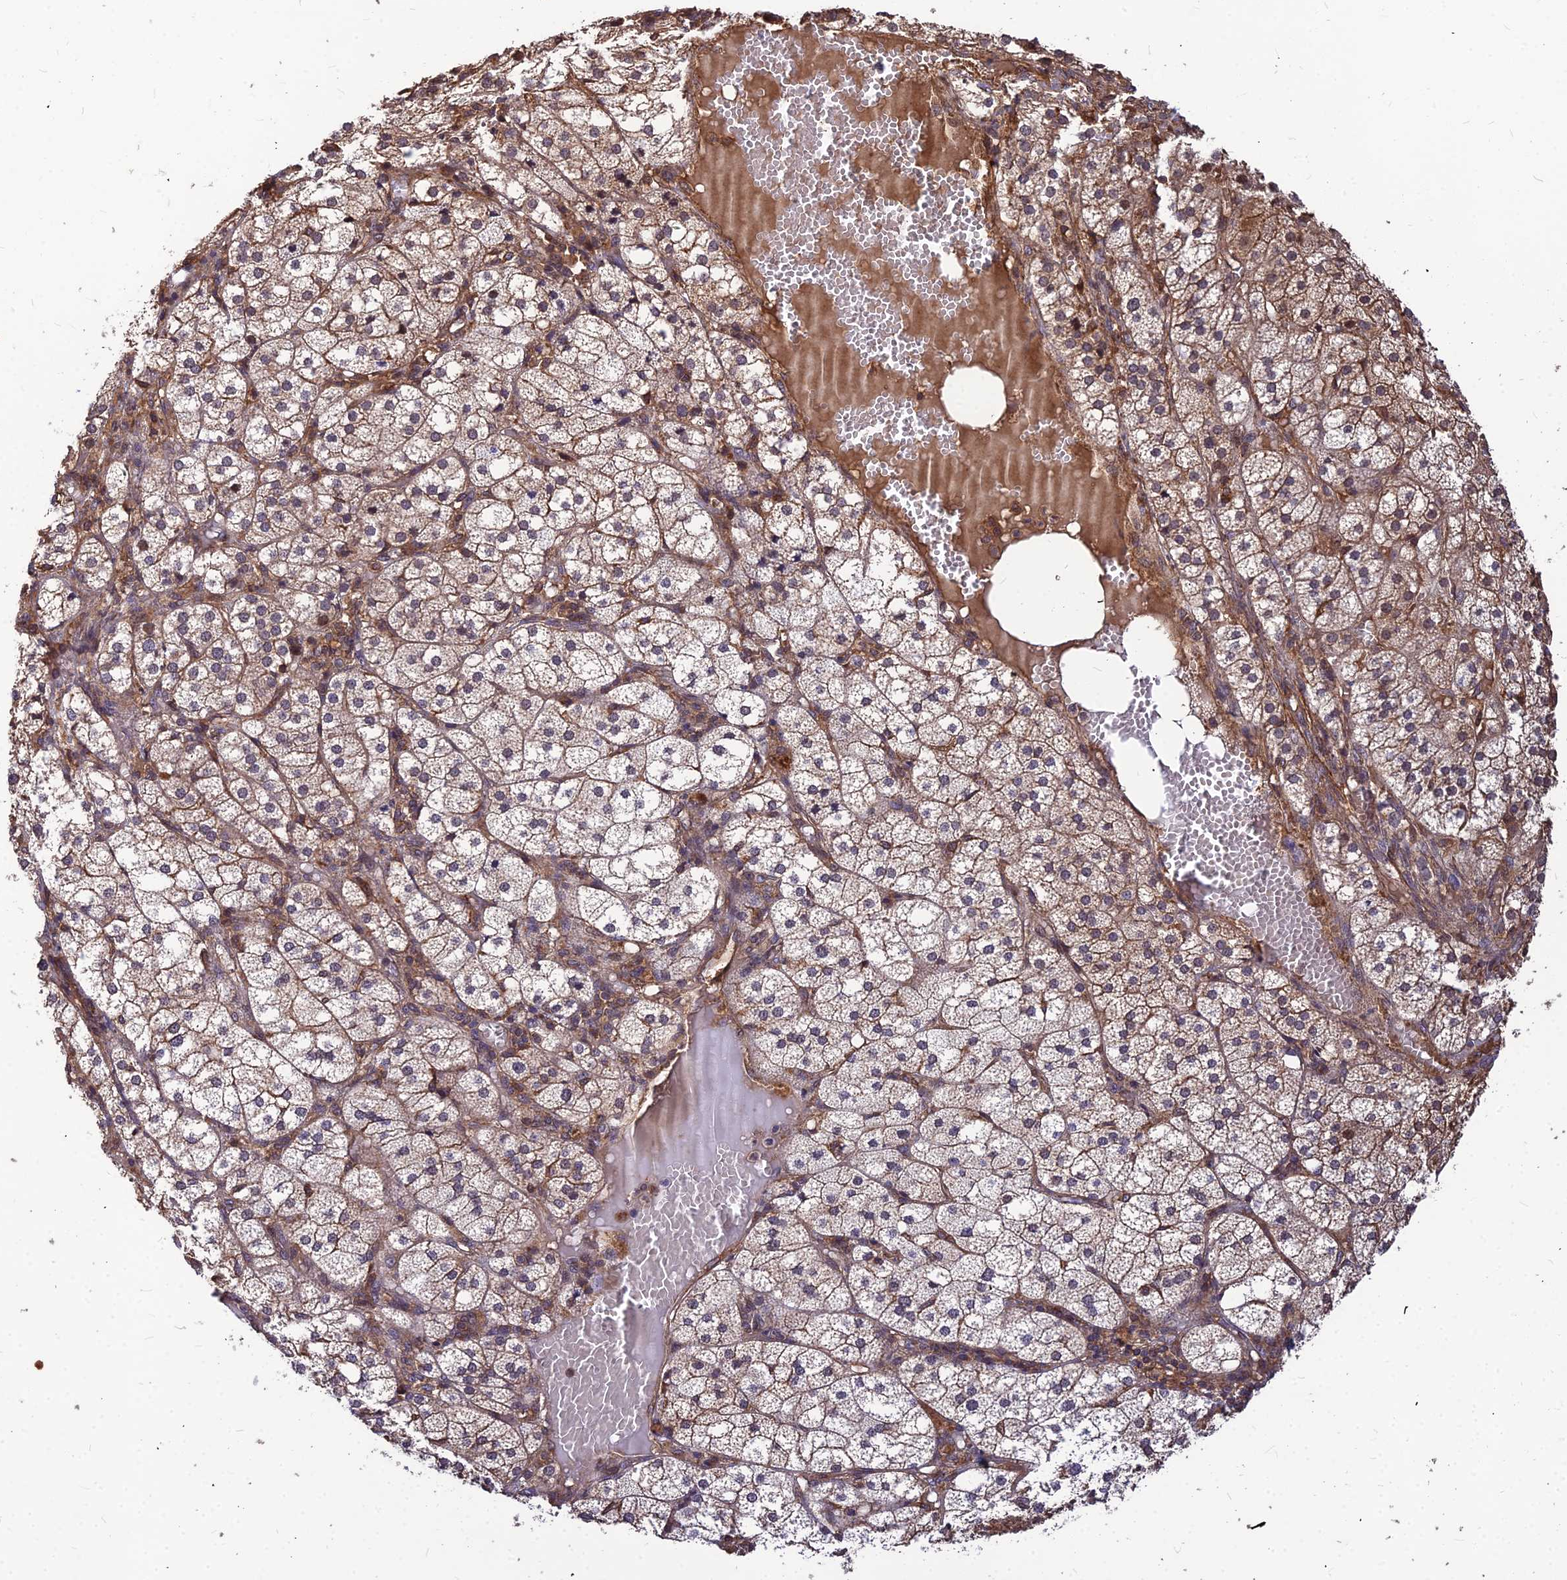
{"staining": {"intensity": "moderate", "quantity": "25%-75%", "location": "cytoplasmic/membranous"}, "tissue": "adrenal gland", "cell_type": "Glandular cells", "image_type": "normal", "snomed": [{"axis": "morphology", "description": "Normal tissue, NOS"}, {"axis": "topography", "description": "Adrenal gland"}], "caption": "A high-resolution histopathology image shows immunohistochemistry staining of normal adrenal gland, which shows moderate cytoplasmic/membranous positivity in approximately 25%-75% of glandular cells.", "gene": "ZNF467", "patient": {"sex": "female", "age": 61}}